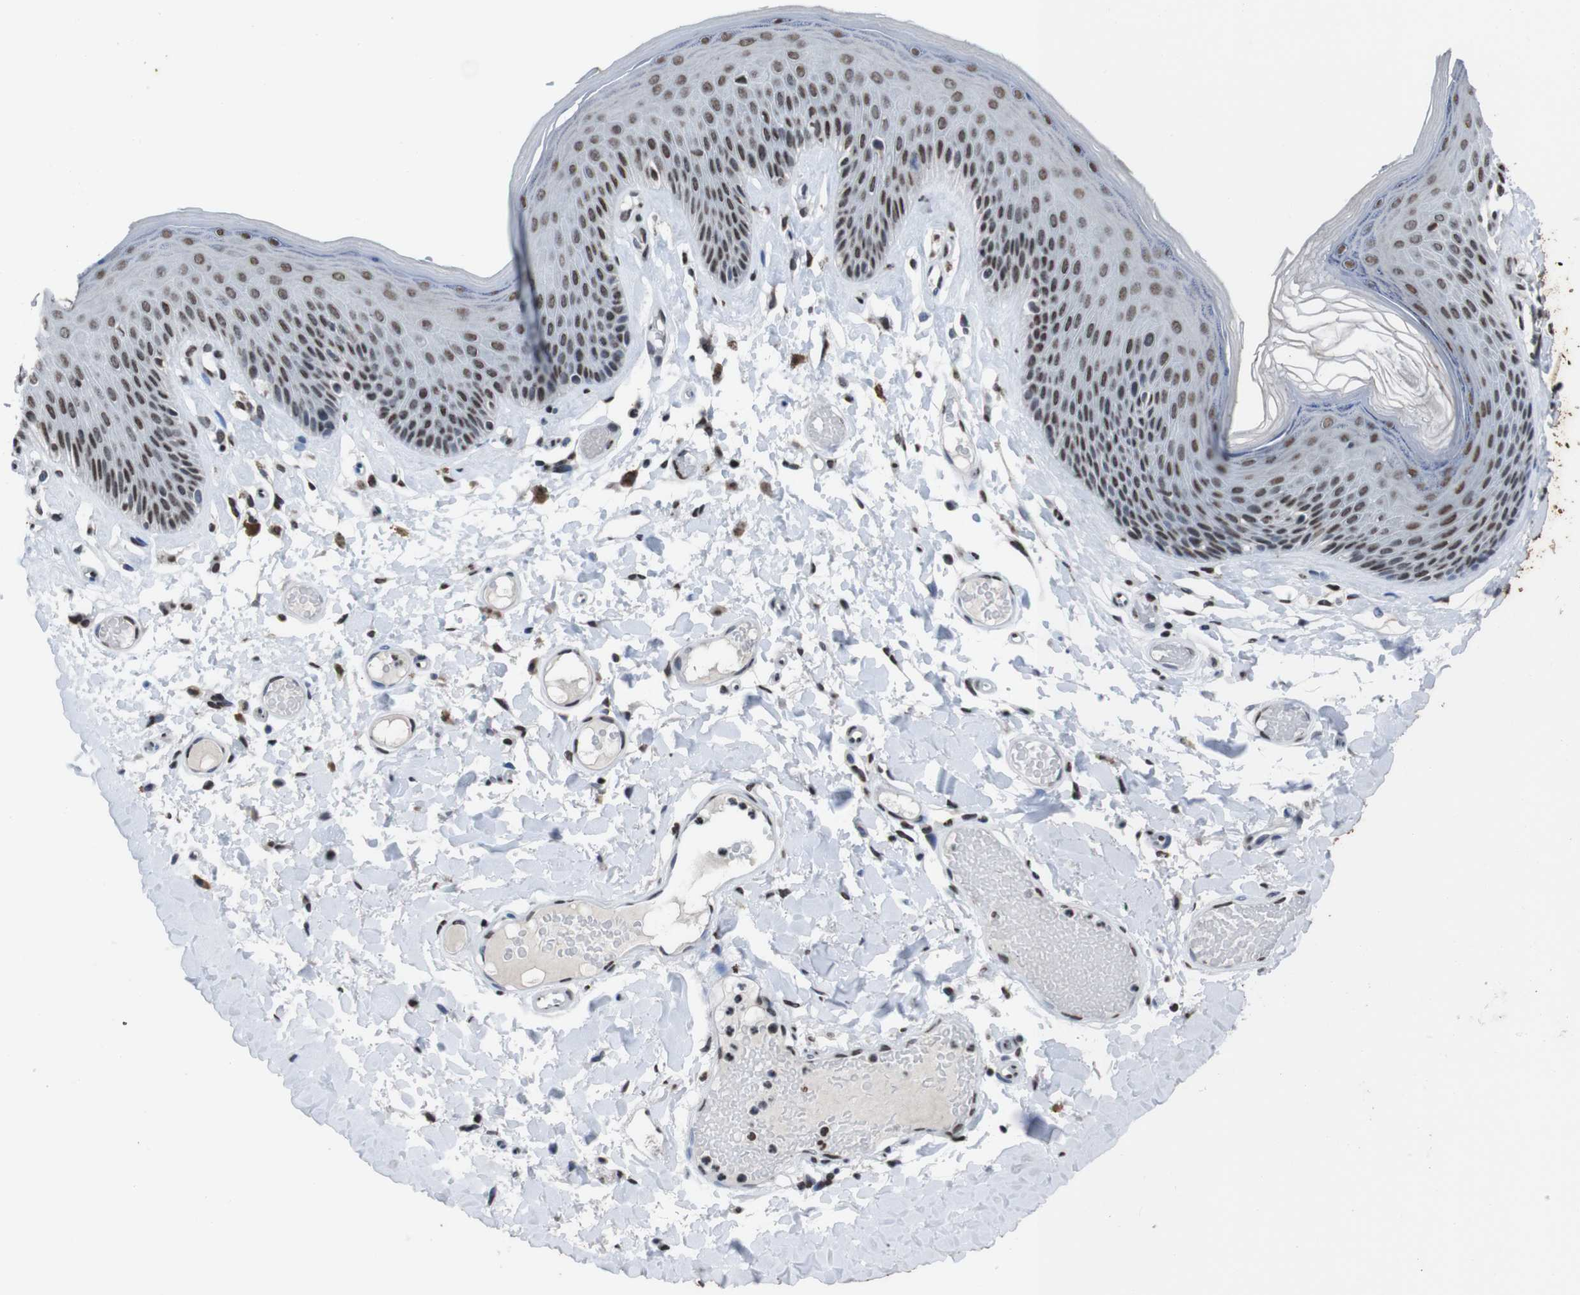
{"staining": {"intensity": "strong", "quantity": ">75%", "location": "nuclear"}, "tissue": "skin", "cell_type": "Epidermal cells", "image_type": "normal", "snomed": [{"axis": "morphology", "description": "Normal tissue, NOS"}, {"axis": "topography", "description": "Vulva"}], "caption": "Immunohistochemical staining of benign skin exhibits >75% levels of strong nuclear protein expression in about >75% of epidermal cells.", "gene": "PIP4P2", "patient": {"sex": "female", "age": 73}}